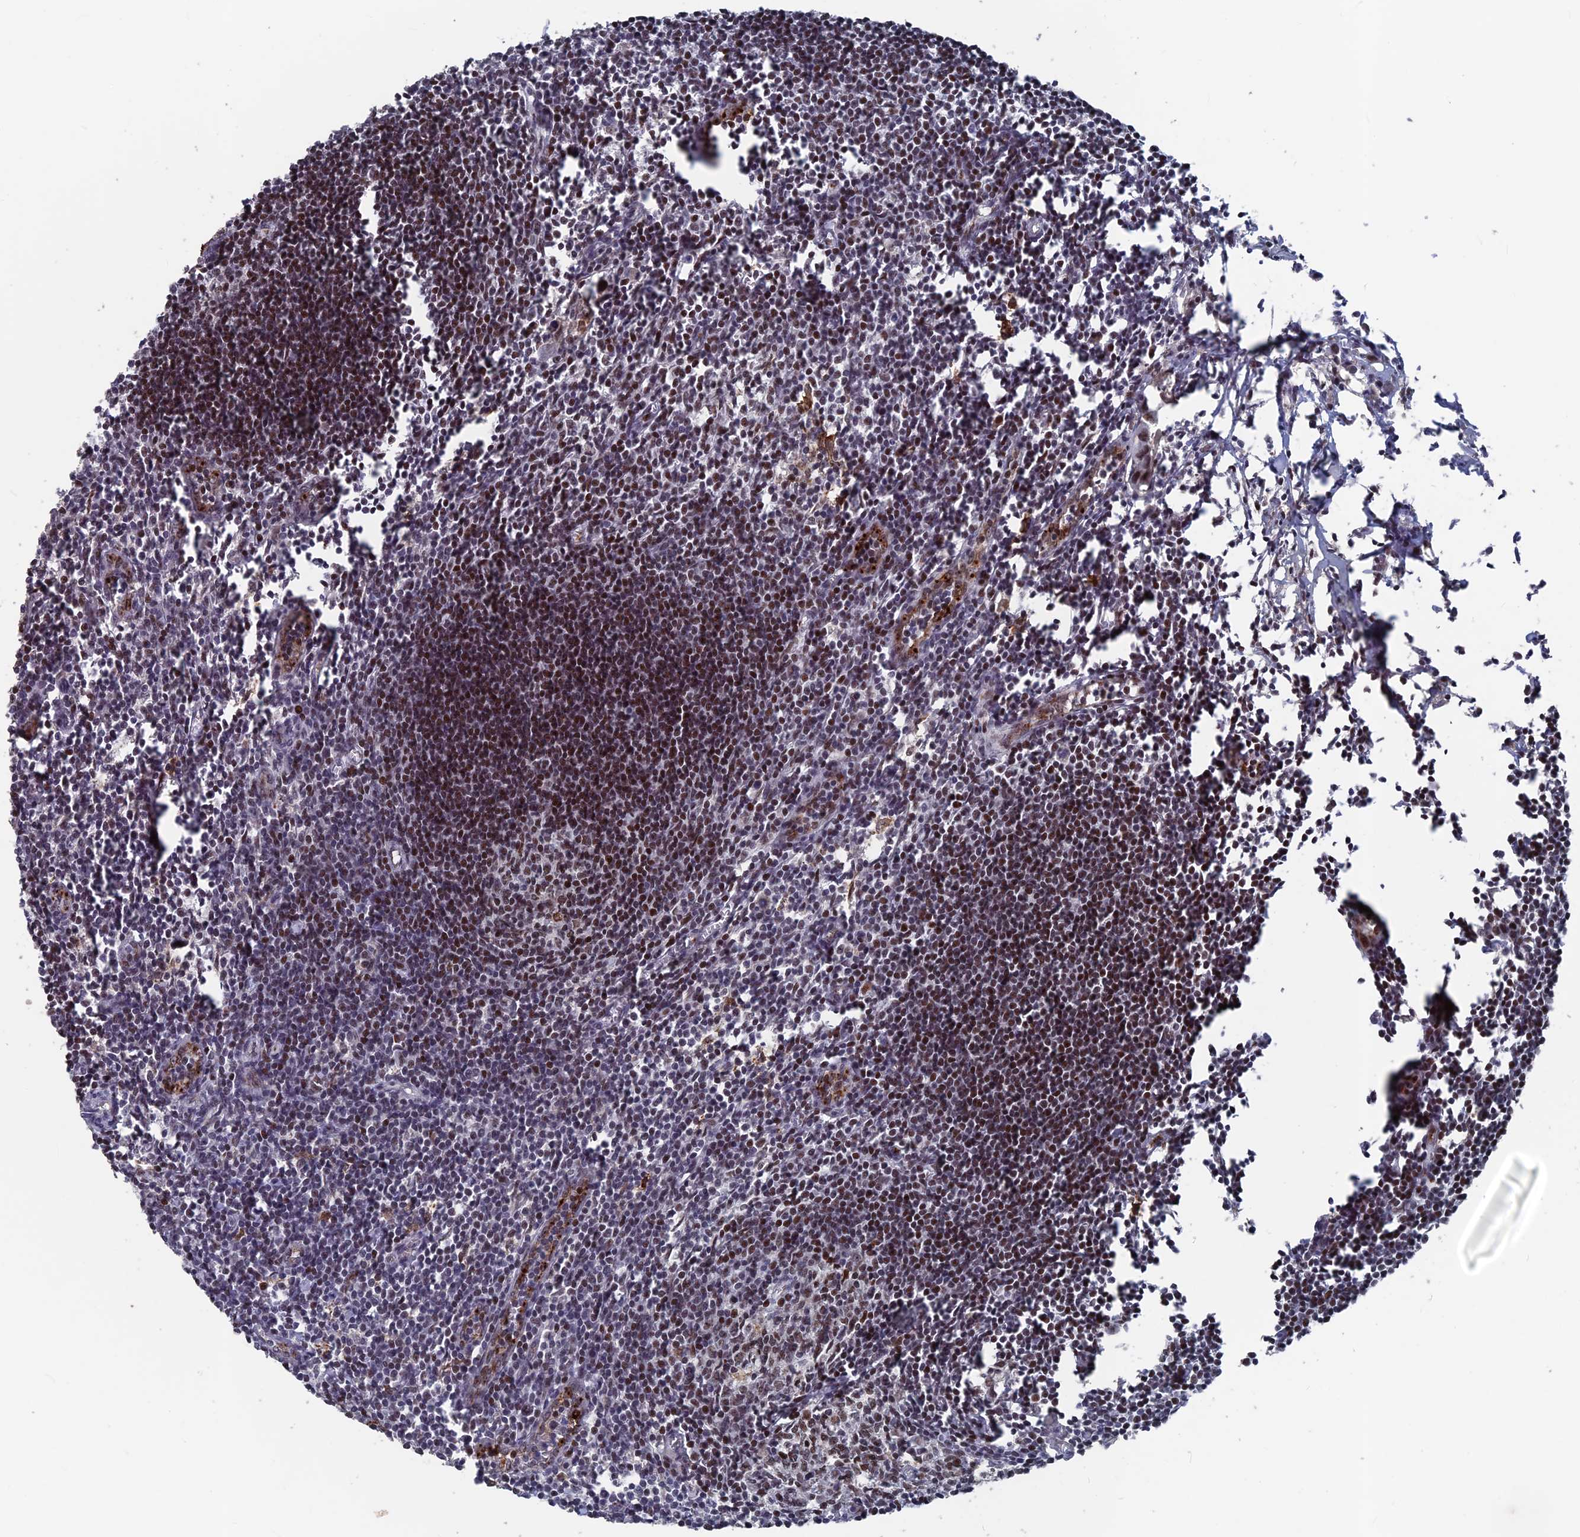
{"staining": {"intensity": "strong", "quantity": ">75%", "location": "nuclear"}, "tissue": "lymph node", "cell_type": "Germinal center cells", "image_type": "normal", "snomed": [{"axis": "morphology", "description": "Normal tissue, NOS"}, {"axis": "morphology", "description": "Malignant melanoma, Metastatic site"}, {"axis": "topography", "description": "Lymph node"}], "caption": "Germinal center cells reveal high levels of strong nuclear positivity in approximately >75% of cells in unremarkable human lymph node.", "gene": "SH3D21", "patient": {"sex": "male", "age": 41}}